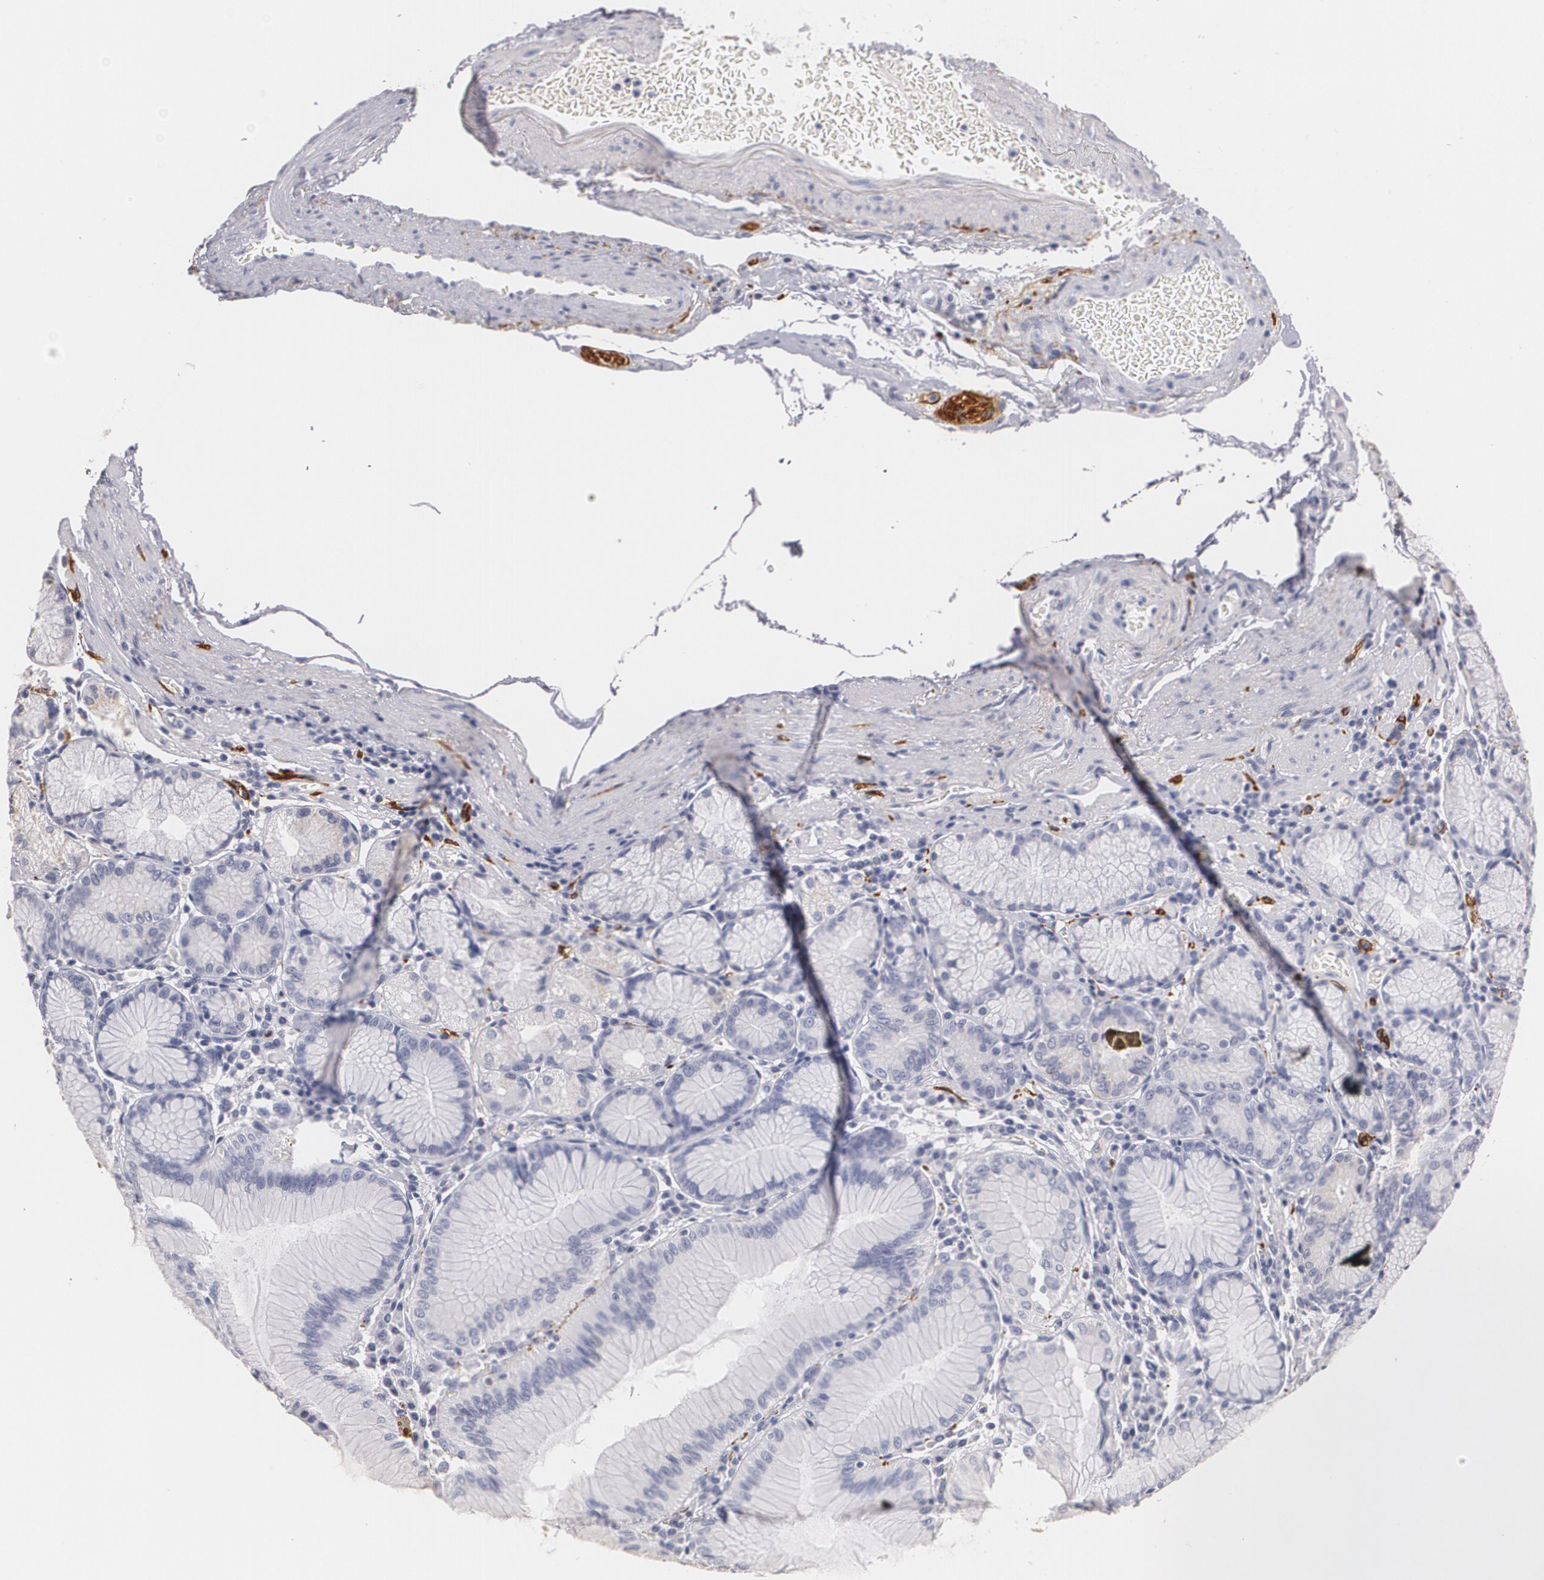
{"staining": {"intensity": "negative", "quantity": "none", "location": "none"}, "tissue": "stomach", "cell_type": "Glandular cells", "image_type": "normal", "snomed": [{"axis": "morphology", "description": "Normal tissue, NOS"}, {"axis": "topography", "description": "Stomach, lower"}], "caption": "Immunohistochemistry image of normal human stomach stained for a protein (brown), which demonstrates no expression in glandular cells.", "gene": "NGFR", "patient": {"sex": "female", "age": 93}}